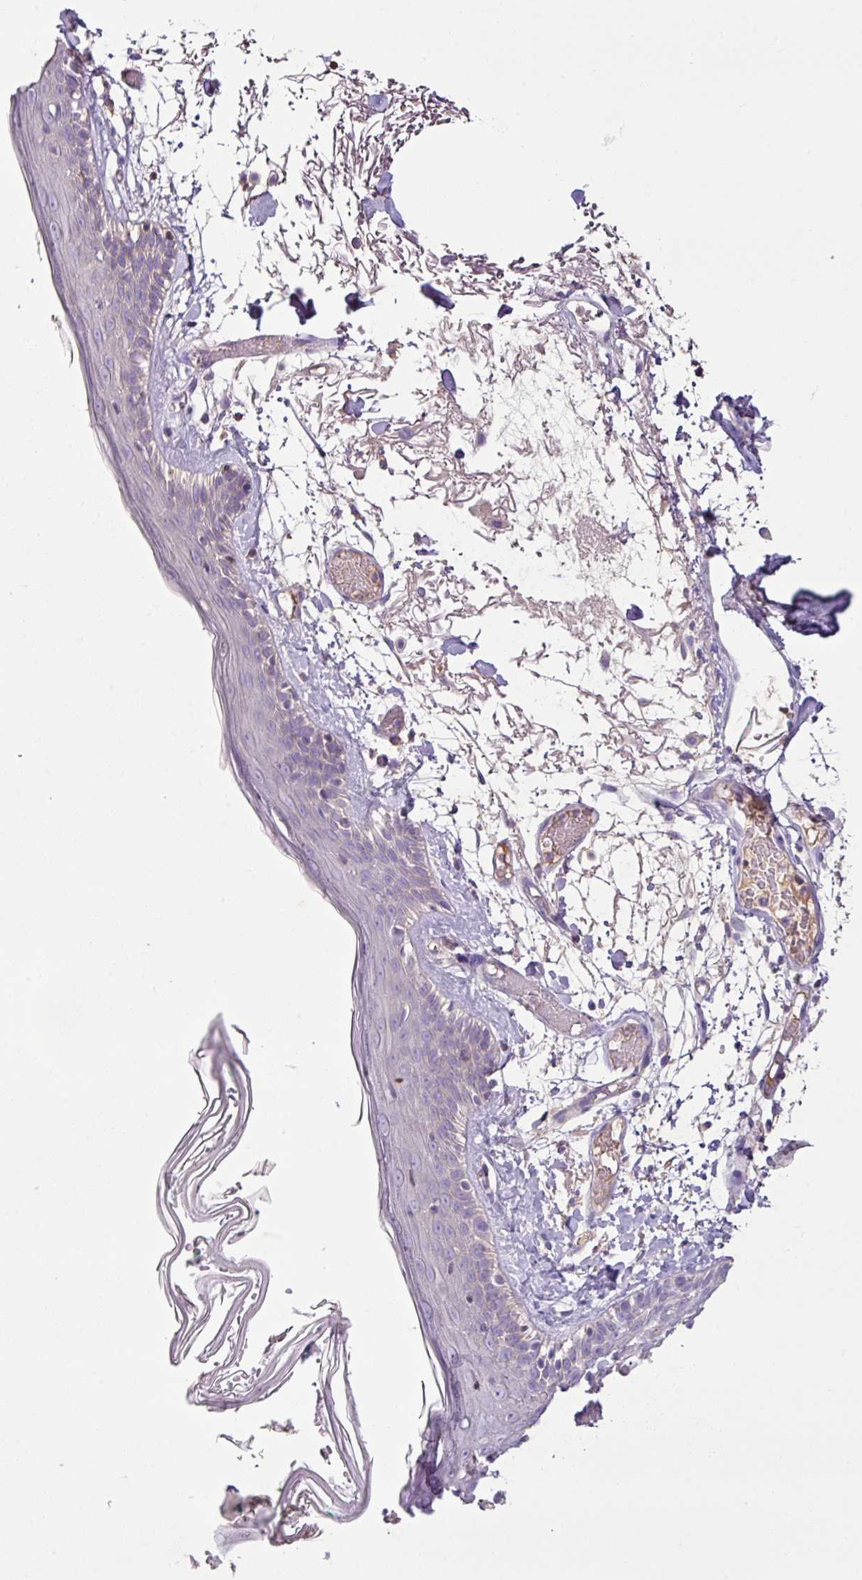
{"staining": {"intensity": "weak", "quantity": "<25%", "location": "cytoplasmic/membranous"}, "tissue": "skin", "cell_type": "Fibroblasts", "image_type": "normal", "snomed": [{"axis": "morphology", "description": "Normal tissue, NOS"}, {"axis": "topography", "description": "Skin"}], "caption": "The IHC photomicrograph has no significant positivity in fibroblasts of skin.", "gene": "AGR3", "patient": {"sex": "male", "age": 79}}